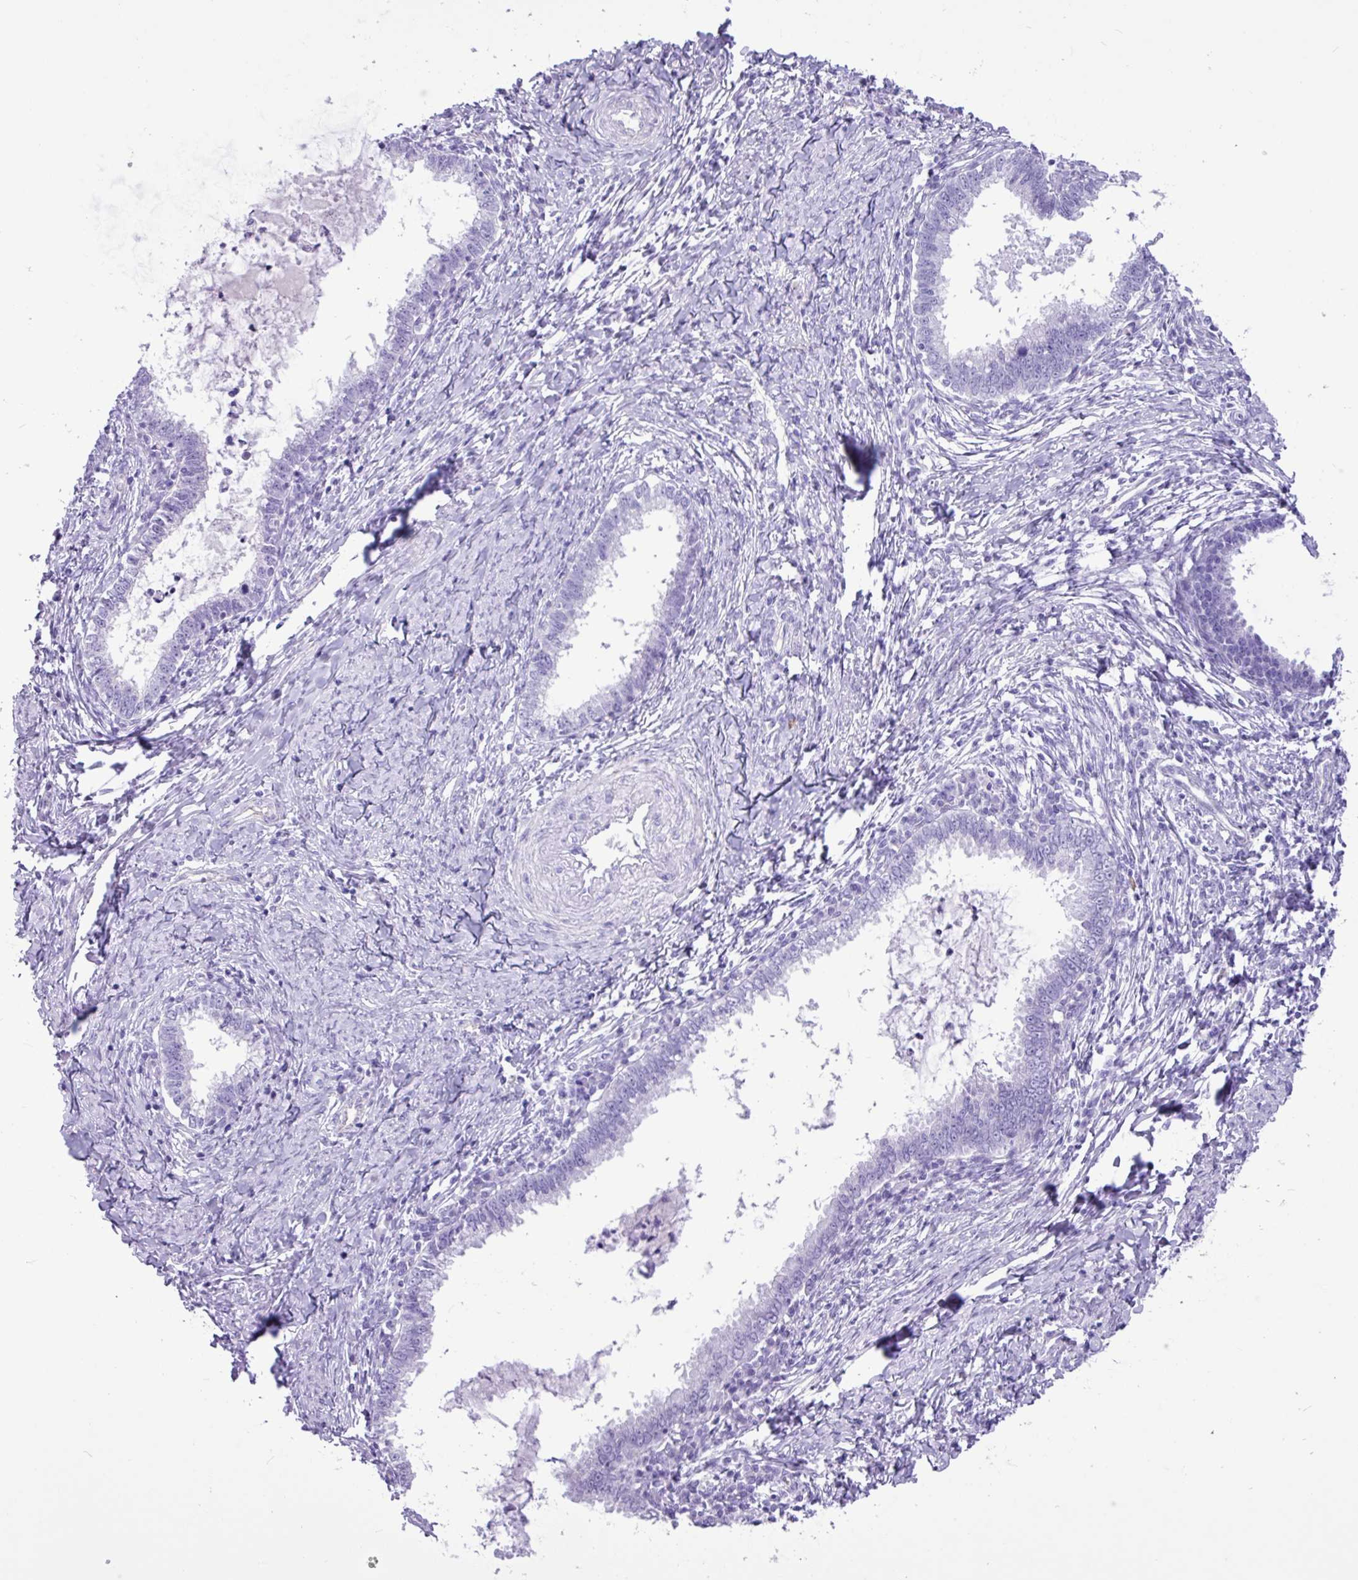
{"staining": {"intensity": "negative", "quantity": "none", "location": "none"}, "tissue": "cervical cancer", "cell_type": "Tumor cells", "image_type": "cancer", "snomed": [{"axis": "morphology", "description": "Adenocarcinoma, NOS"}, {"axis": "topography", "description": "Cervix"}], "caption": "Tumor cells are negative for brown protein staining in adenocarcinoma (cervical).", "gene": "CKMT2", "patient": {"sex": "female", "age": 36}}